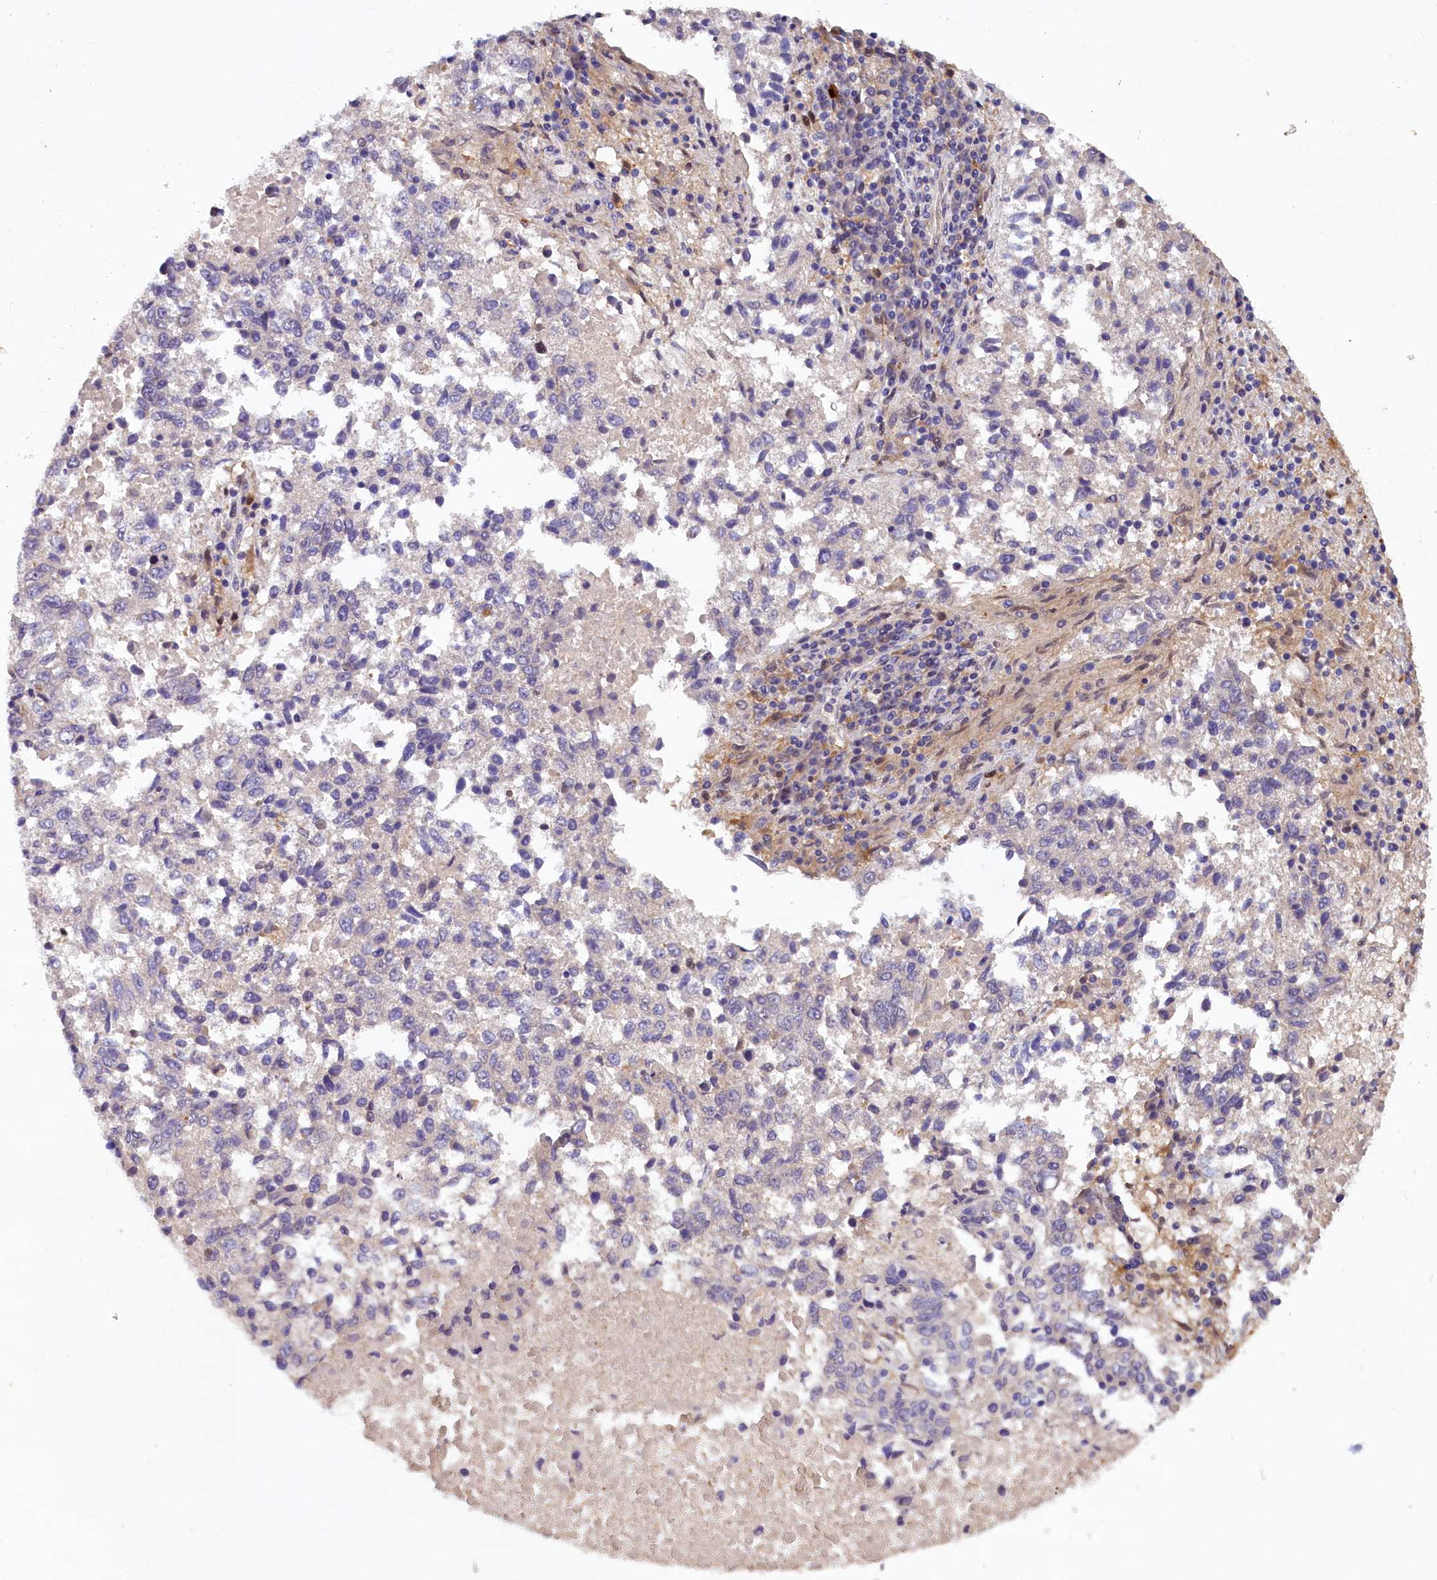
{"staining": {"intensity": "negative", "quantity": "none", "location": "none"}, "tissue": "lung cancer", "cell_type": "Tumor cells", "image_type": "cancer", "snomed": [{"axis": "morphology", "description": "Squamous cell carcinoma, NOS"}, {"axis": "topography", "description": "Lung"}], "caption": "Tumor cells show no significant staining in lung cancer (squamous cell carcinoma). (DAB immunohistochemistry (IHC) with hematoxylin counter stain).", "gene": "NAIP", "patient": {"sex": "male", "age": 73}}